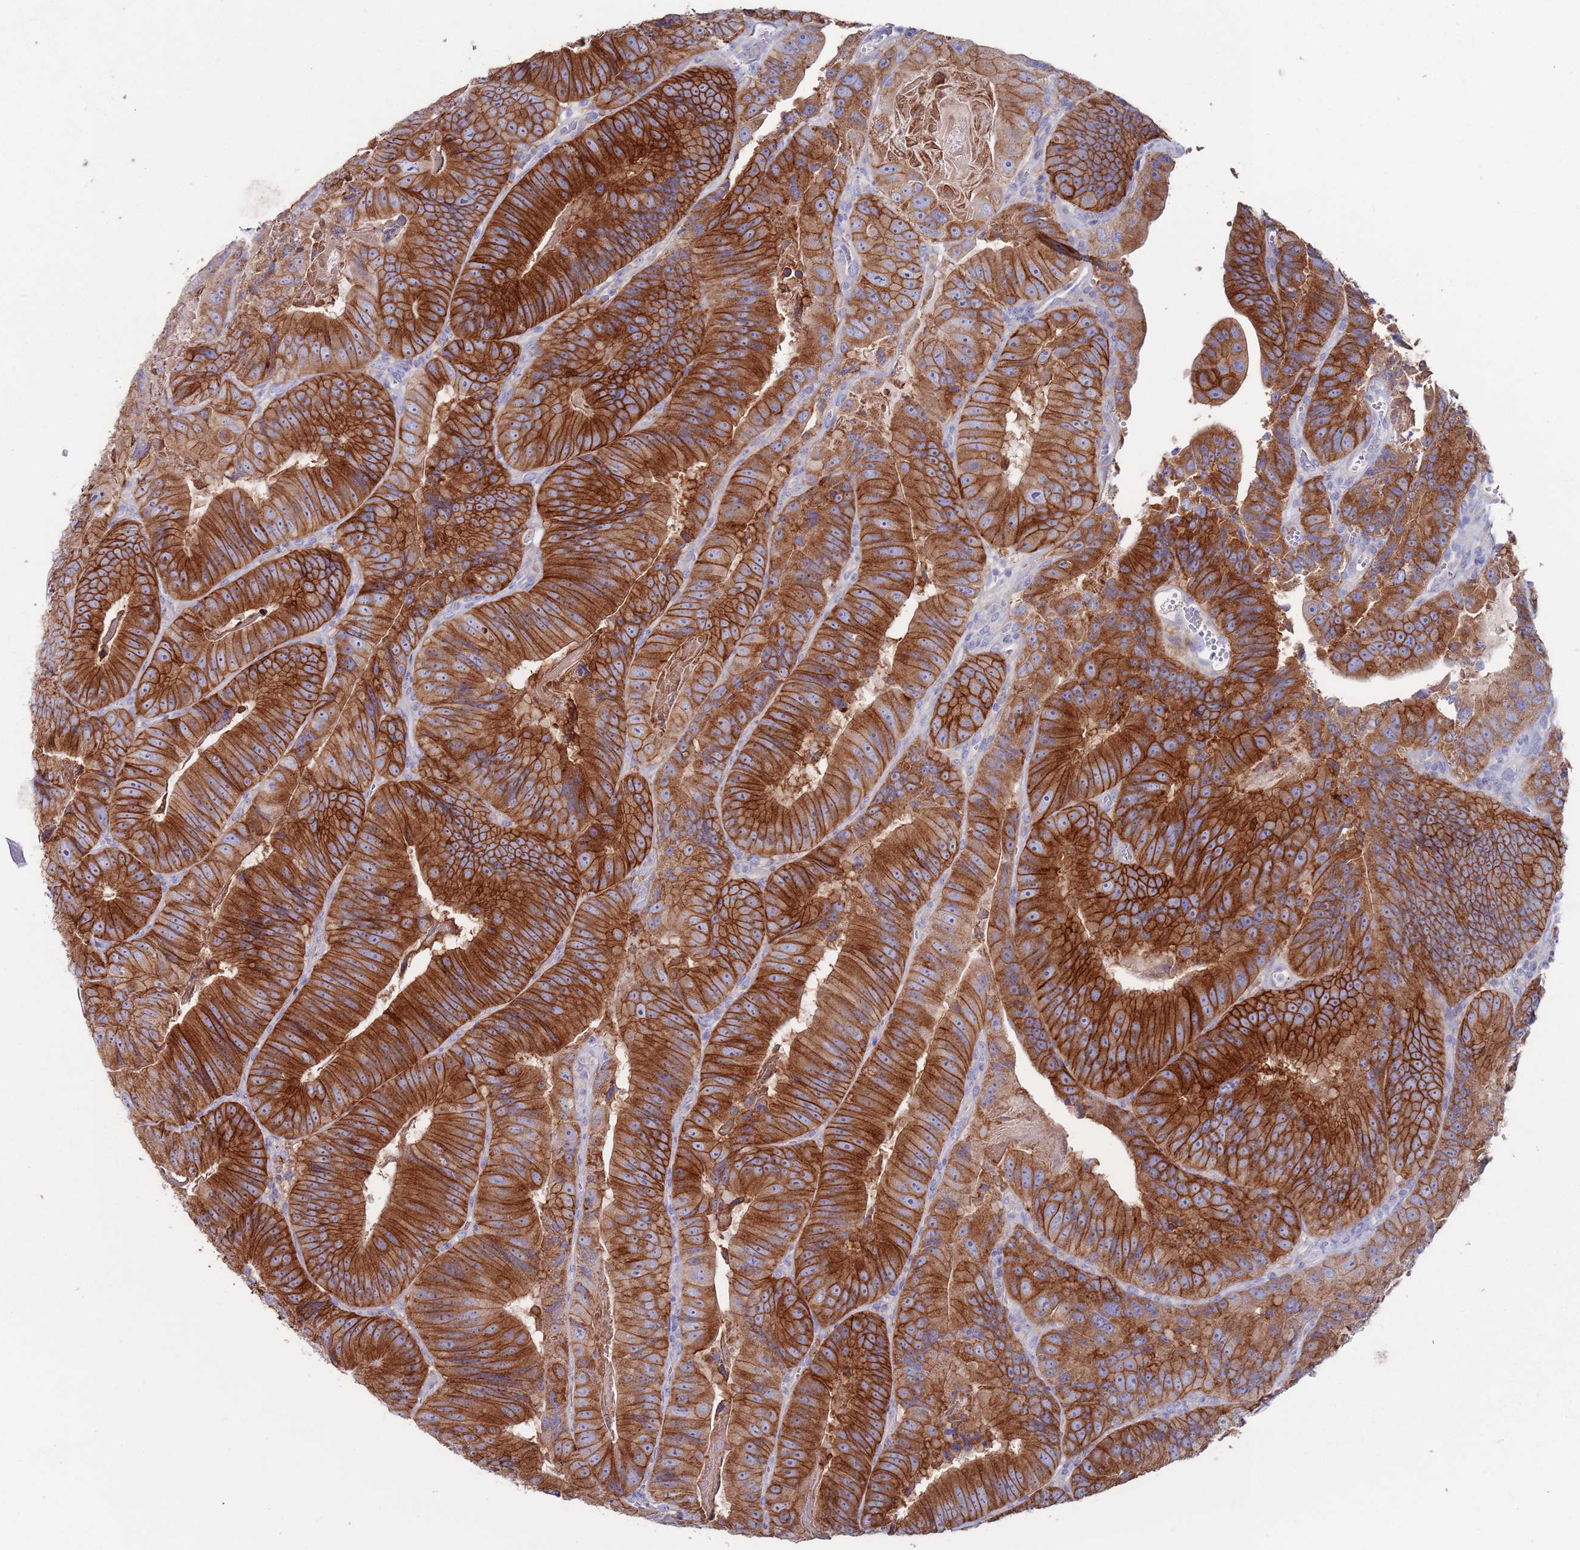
{"staining": {"intensity": "strong", "quantity": ">75%", "location": "cytoplasmic/membranous"}, "tissue": "colorectal cancer", "cell_type": "Tumor cells", "image_type": "cancer", "snomed": [{"axis": "morphology", "description": "Adenocarcinoma, NOS"}, {"axis": "topography", "description": "Colon"}], "caption": "Immunohistochemistry micrograph of neoplastic tissue: adenocarcinoma (colorectal) stained using immunohistochemistry reveals high levels of strong protein expression localized specifically in the cytoplasmic/membranous of tumor cells, appearing as a cytoplasmic/membranous brown color.", "gene": "KRTCAP3", "patient": {"sex": "female", "age": 86}}